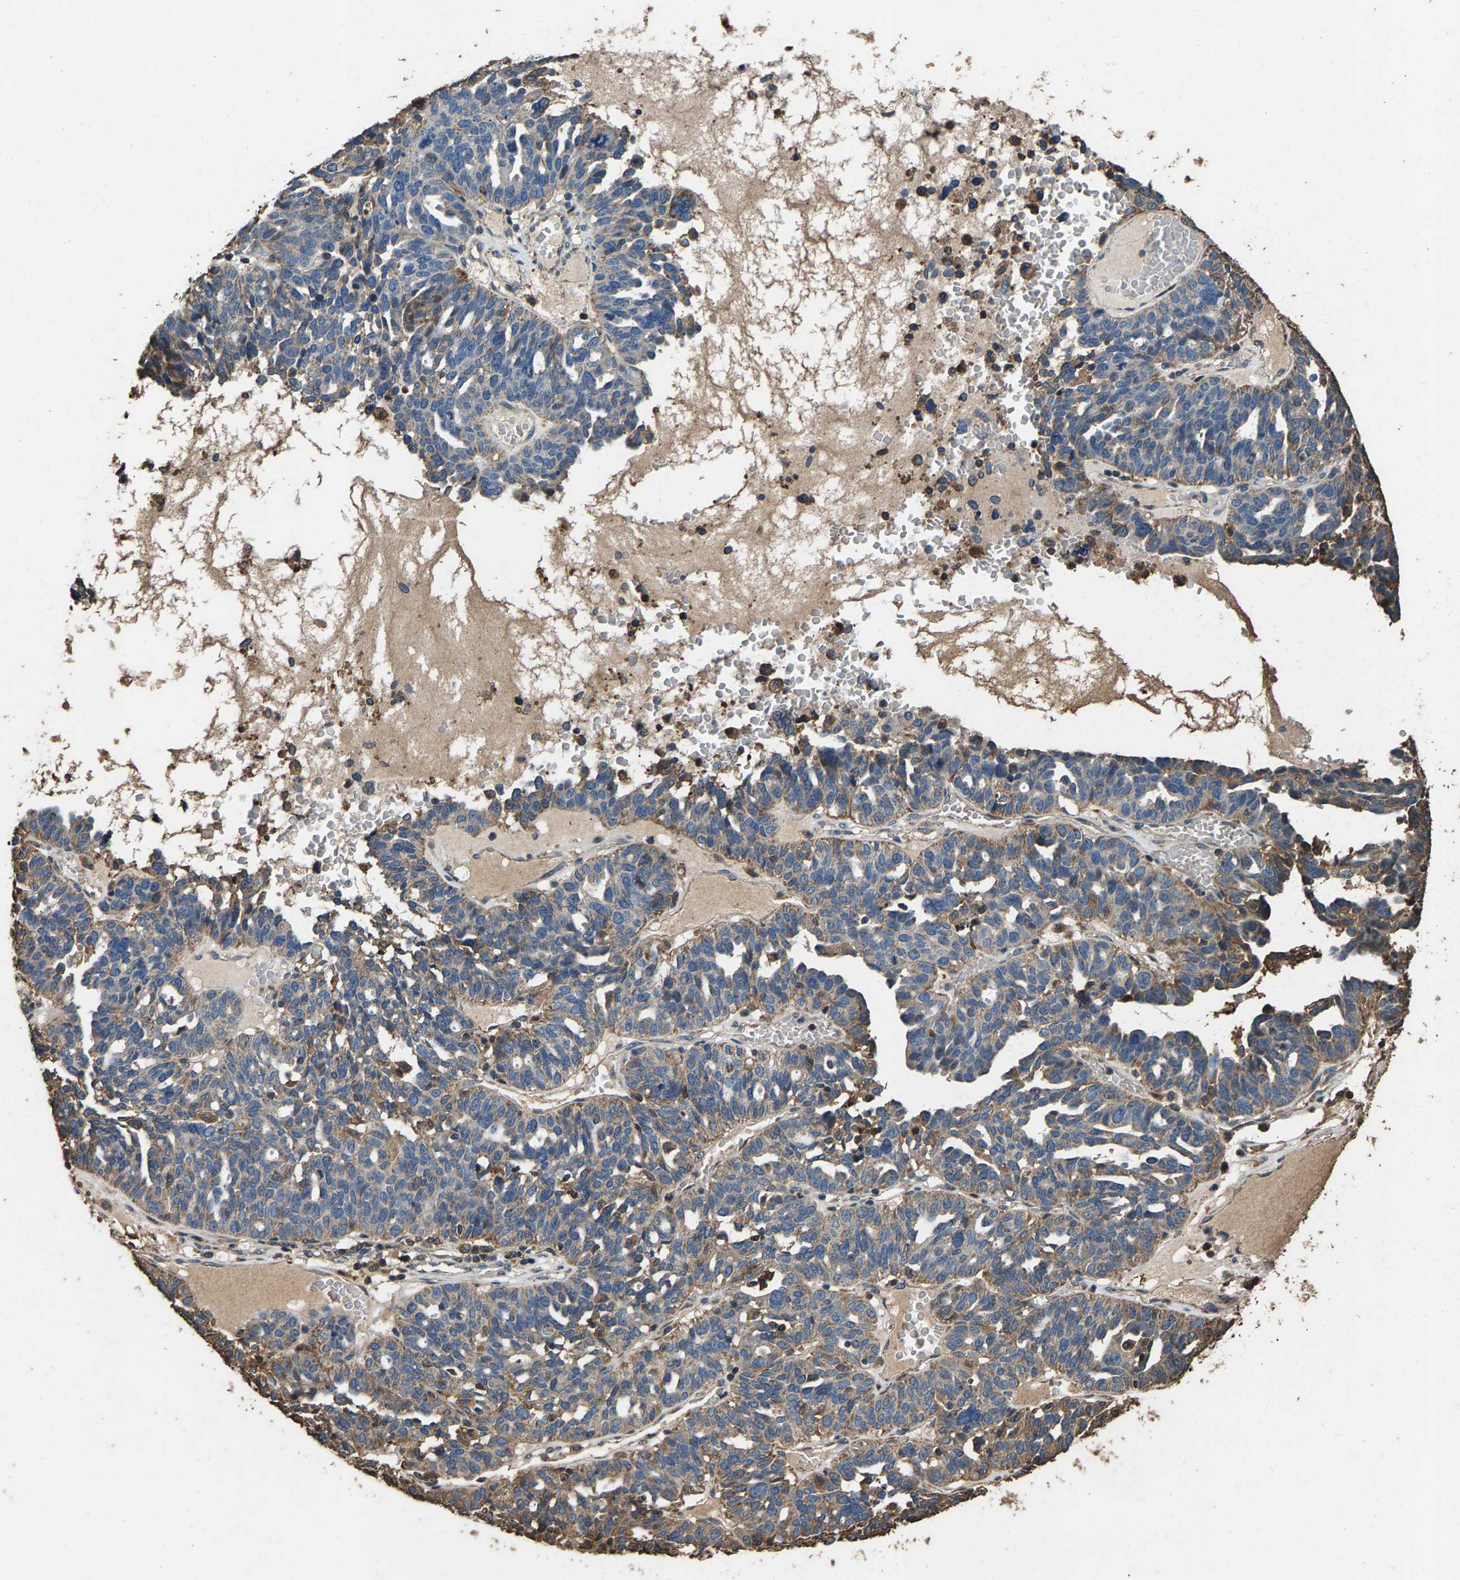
{"staining": {"intensity": "weak", "quantity": "25%-75%", "location": "cytoplasmic/membranous"}, "tissue": "ovarian cancer", "cell_type": "Tumor cells", "image_type": "cancer", "snomed": [{"axis": "morphology", "description": "Cystadenocarcinoma, serous, NOS"}, {"axis": "topography", "description": "Ovary"}], "caption": "The micrograph exhibits staining of ovarian cancer (serous cystadenocarcinoma), revealing weak cytoplasmic/membranous protein expression (brown color) within tumor cells.", "gene": "MRPL27", "patient": {"sex": "female", "age": 59}}